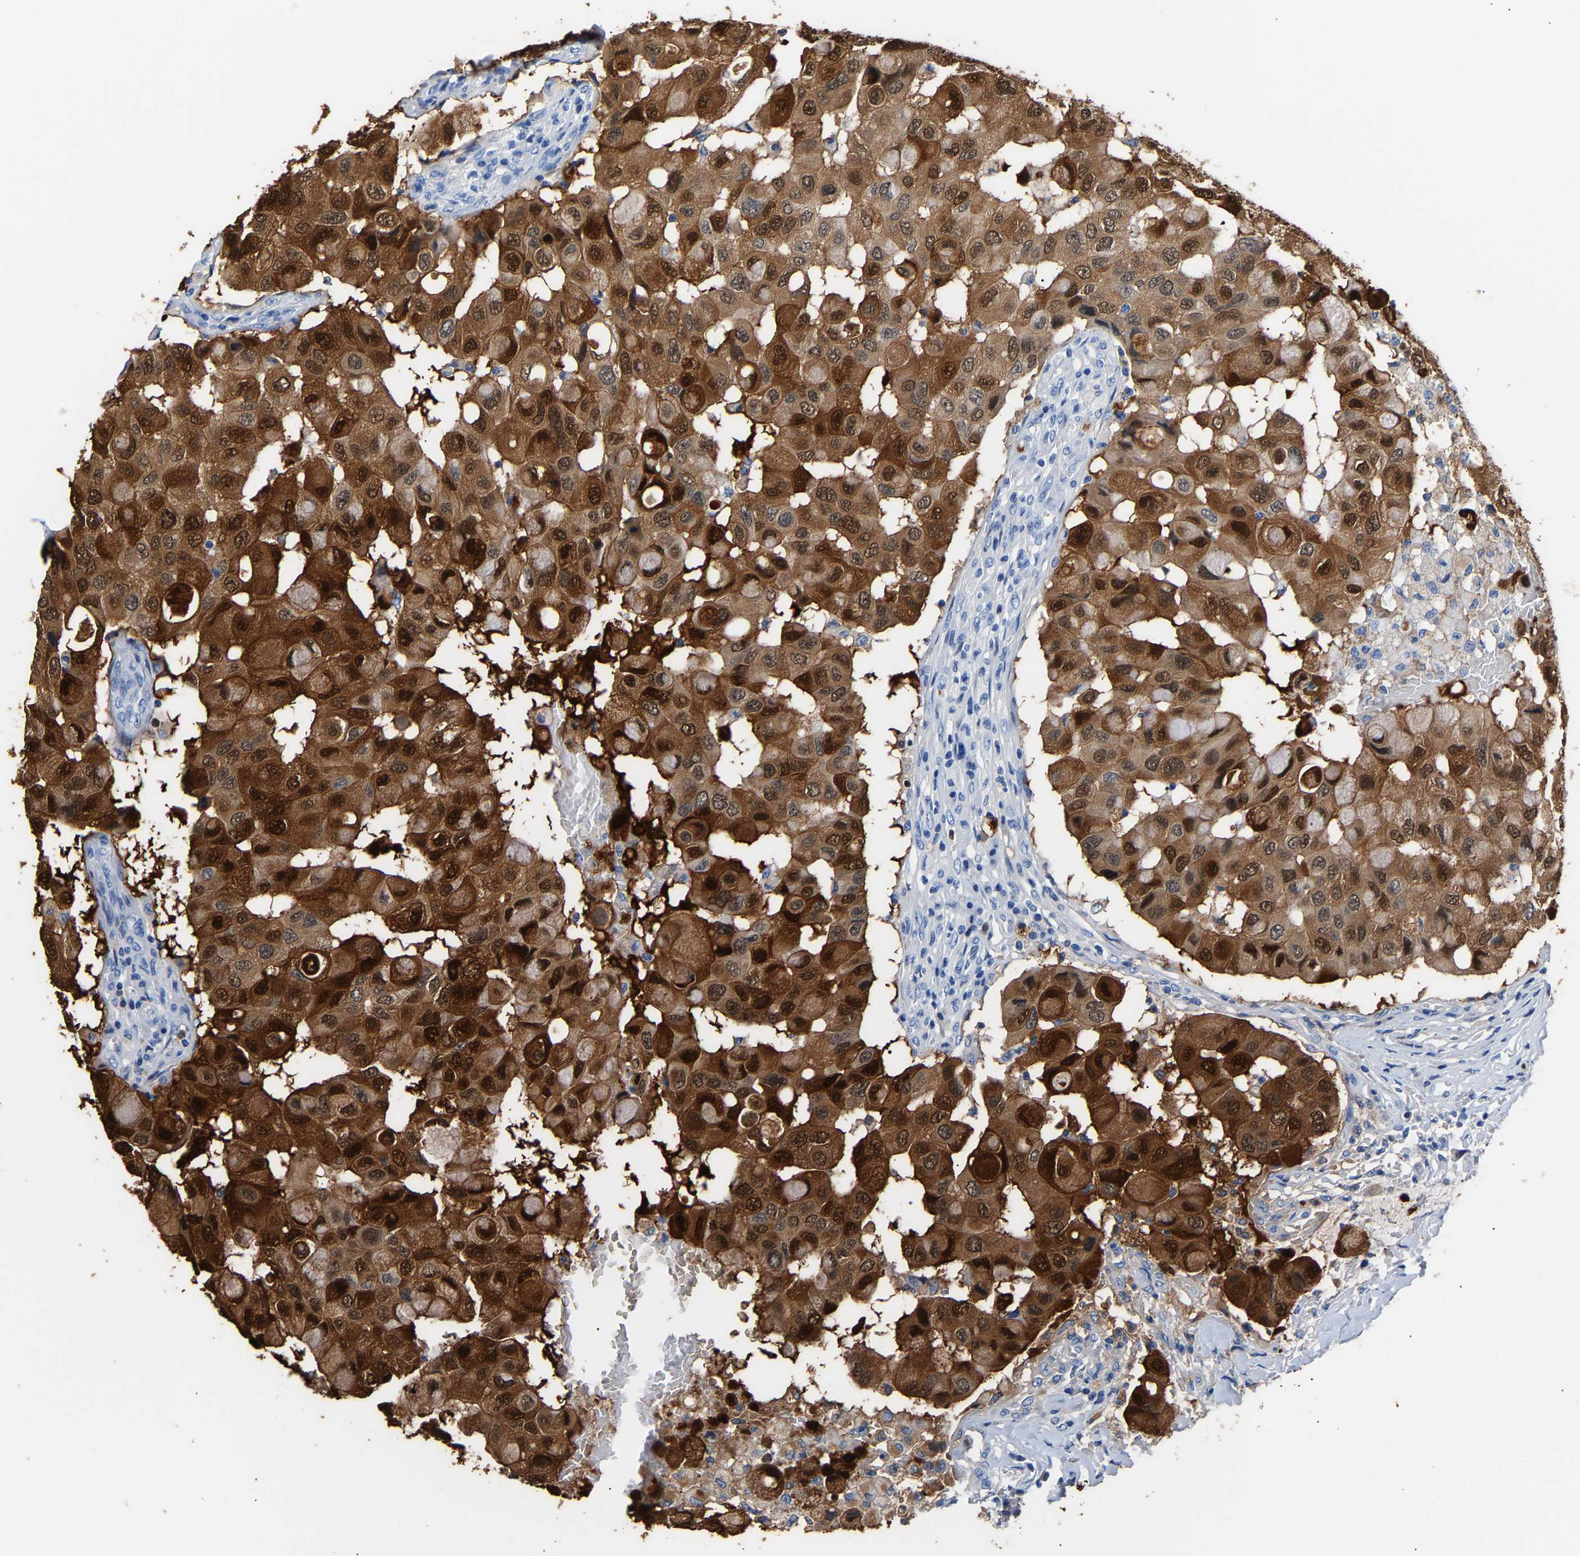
{"staining": {"intensity": "strong", "quantity": ">75%", "location": "cytoplasmic/membranous,nuclear"}, "tissue": "breast cancer", "cell_type": "Tumor cells", "image_type": "cancer", "snomed": [{"axis": "morphology", "description": "Duct carcinoma"}, {"axis": "topography", "description": "Breast"}], "caption": "About >75% of tumor cells in human infiltrating ductal carcinoma (breast) display strong cytoplasmic/membranous and nuclear protein expression as visualized by brown immunohistochemical staining.", "gene": "S100P", "patient": {"sex": "female", "age": 27}}